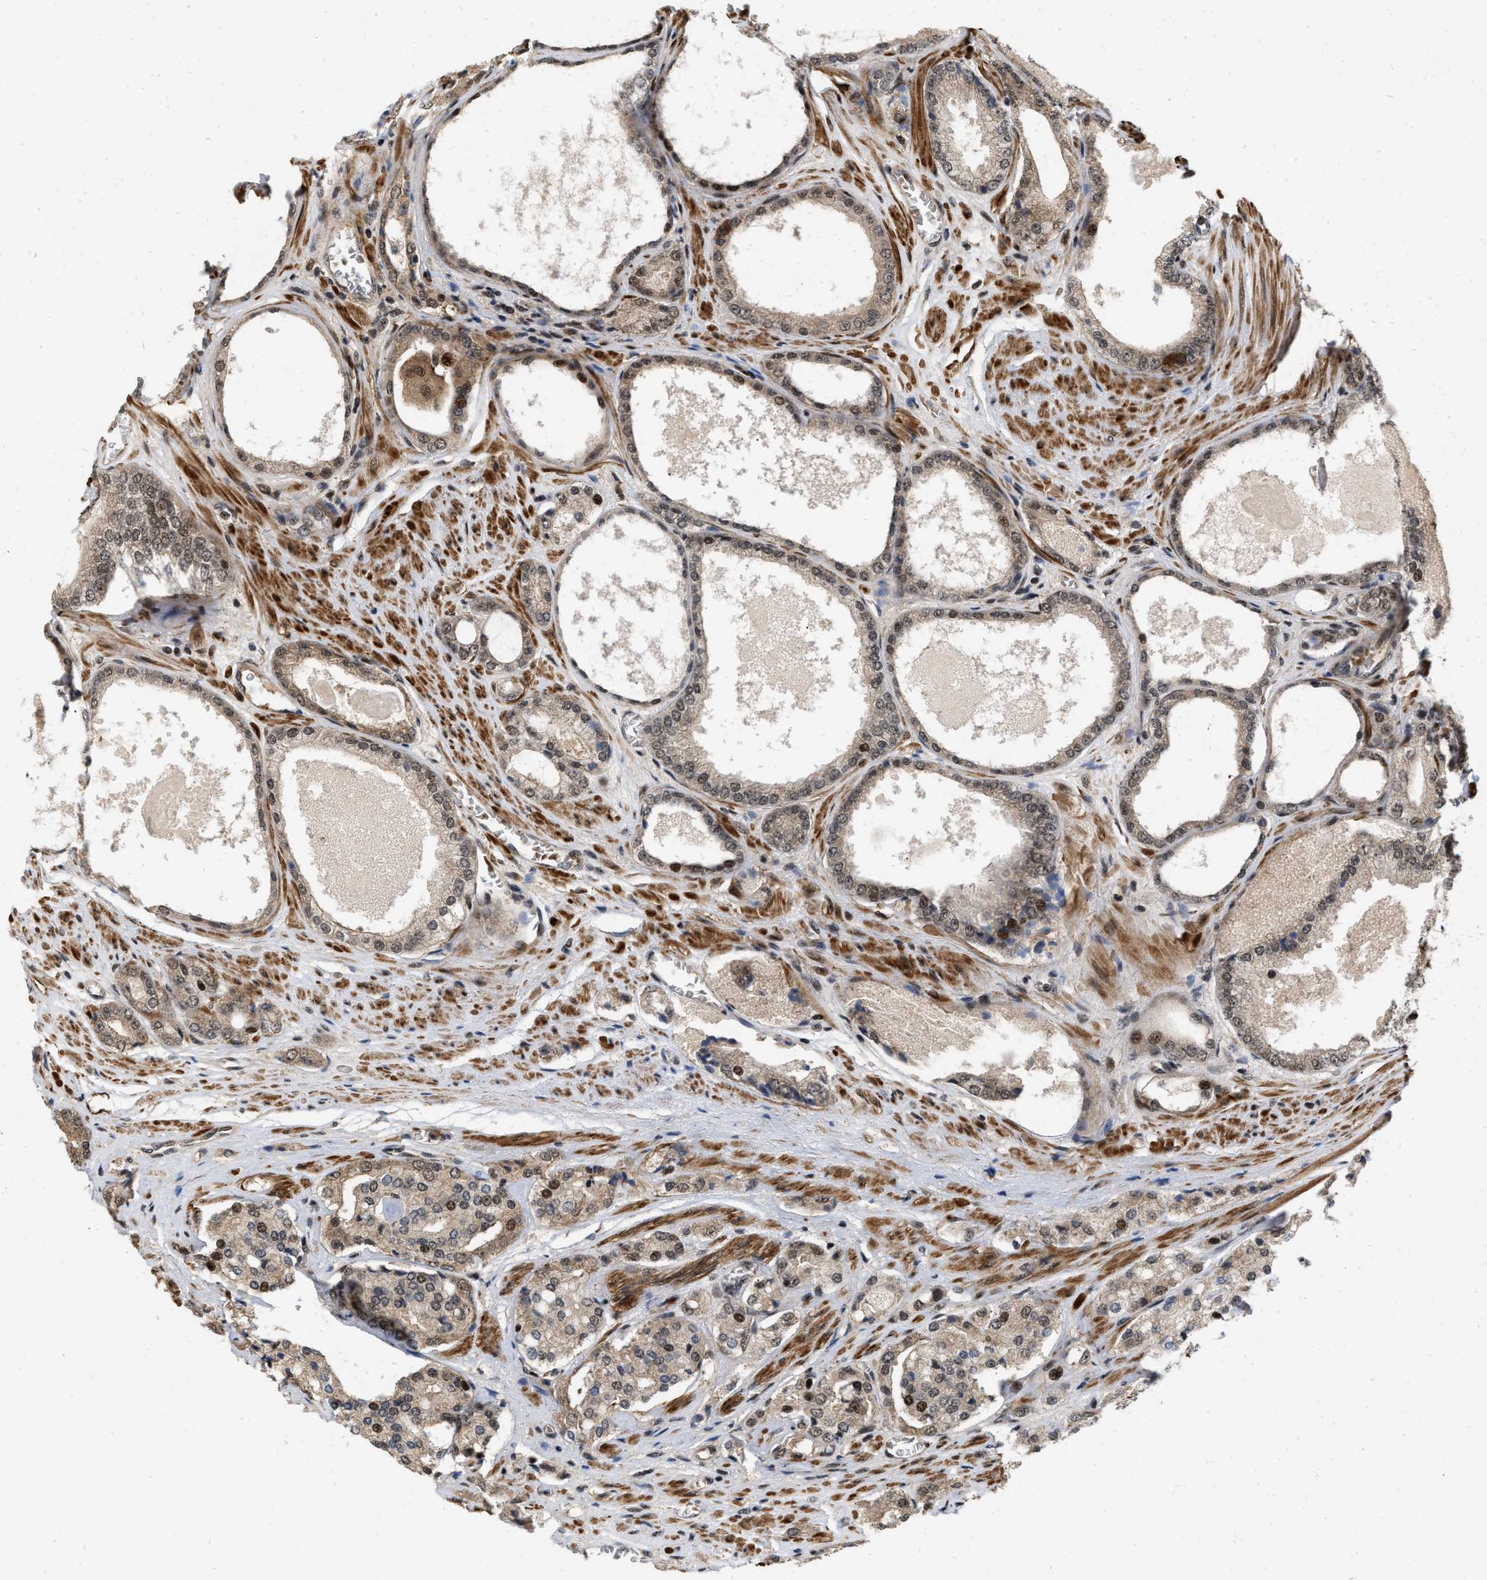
{"staining": {"intensity": "moderate", "quantity": ">75%", "location": "nuclear"}, "tissue": "prostate cancer", "cell_type": "Tumor cells", "image_type": "cancer", "snomed": [{"axis": "morphology", "description": "Adenocarcinoma, High grade"}, {"axis": "topography", "description": "Prostate"}], "caption": "IHC image of prostate cancer stained for a protein (brown), which exhibits medium levels of moderate nuclear expression in about >75% of tumor cells.", "gene": "ANKRD11", "patient": {"sex": "male", "age": 65}}